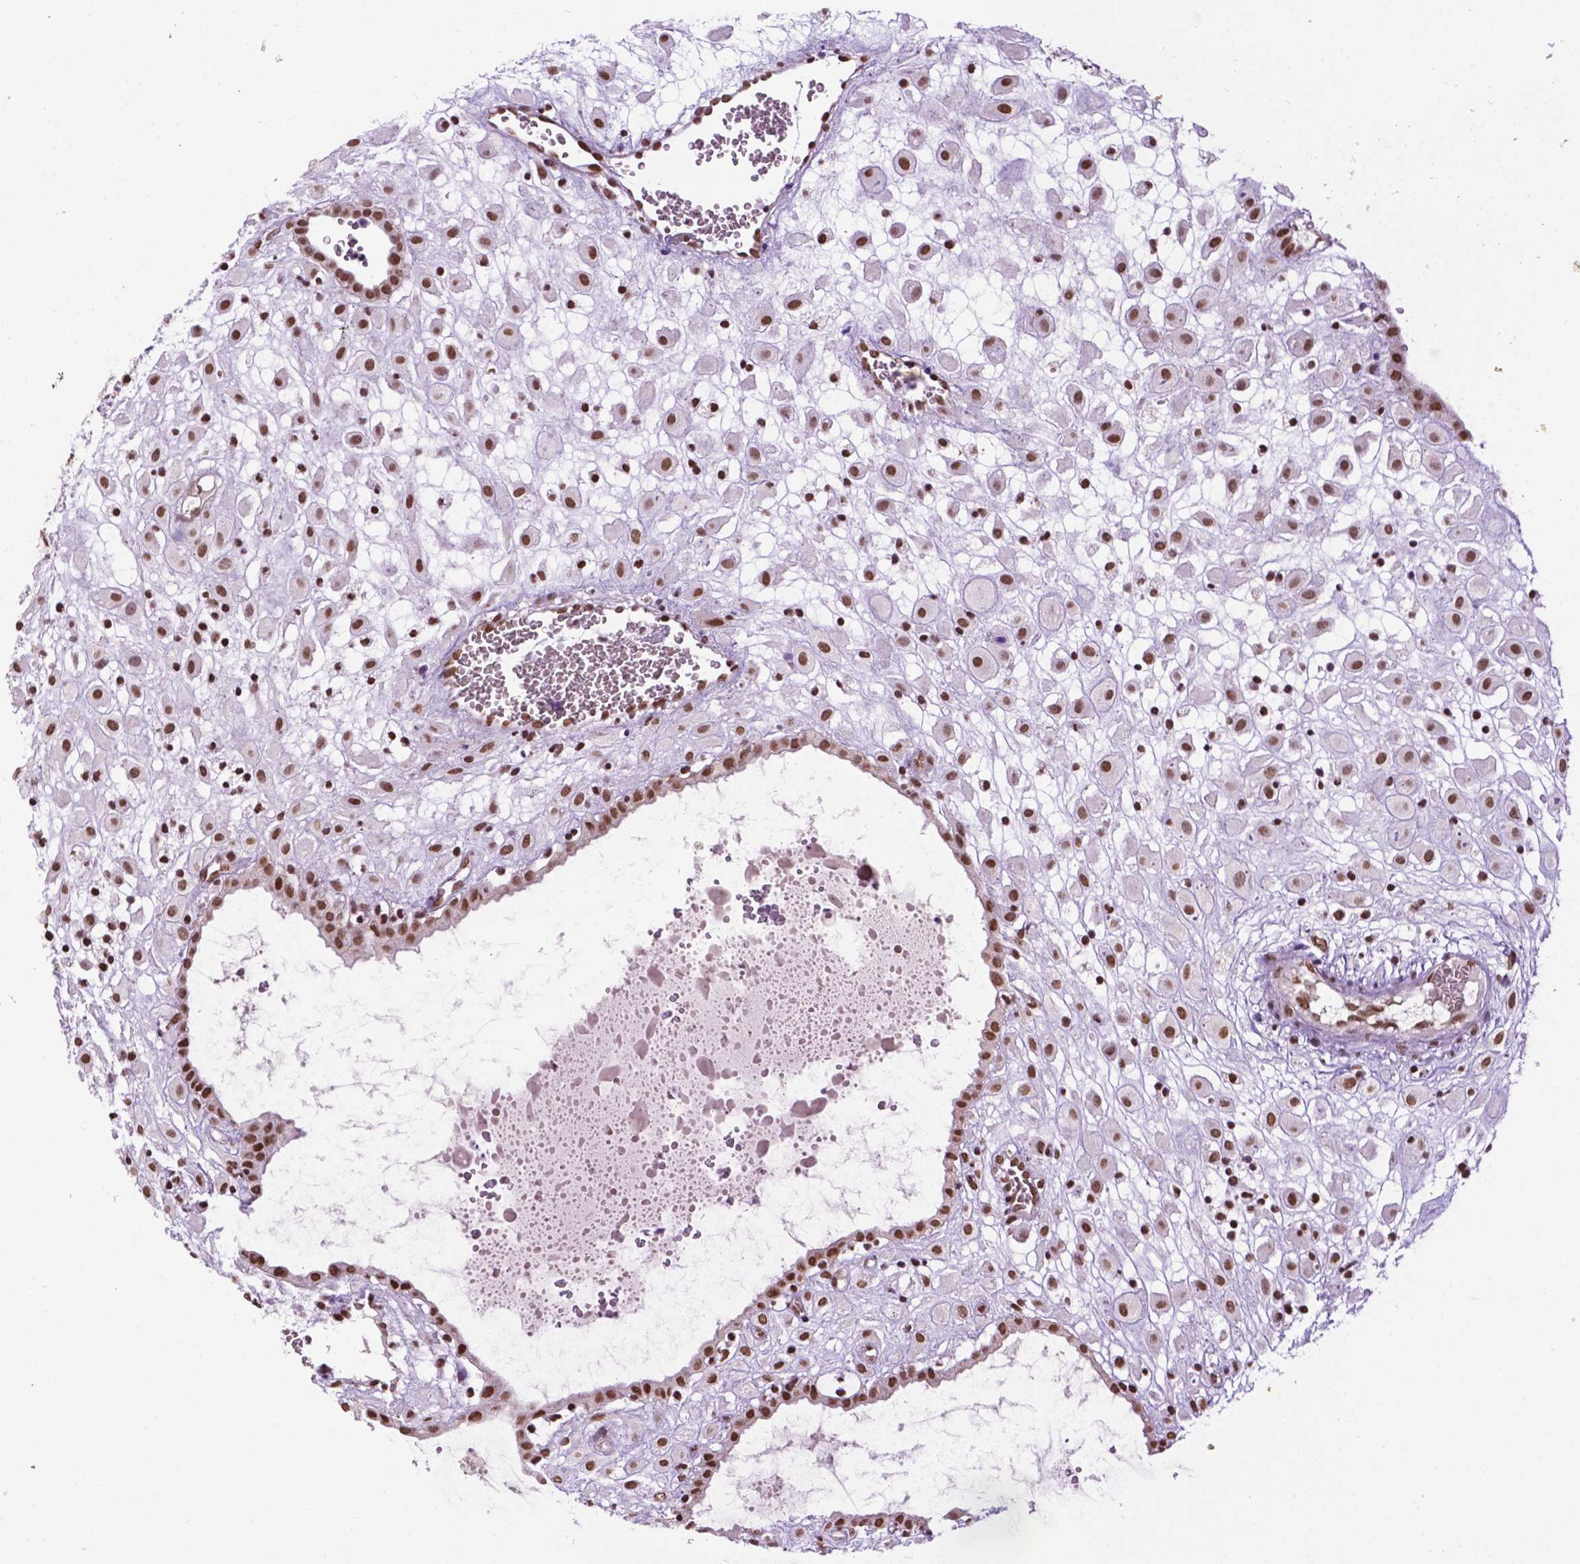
{"staining": {"intensity": "strong", "quantity": ">75%", "location": "nuclear"}, "tissue": "placenta", "cell_type": "Decidual cells", "image_type": "normal", "snomed": [{"axis": "morphology", "description": "Normal tissue, NOS"}, {"axis": "topography", "description": "Placenta"}], "caption": "IHC (DAB (3,3'-diaminobenzidine)) staining of benign placenta exhibits strong nuclear protein staining in approximately >75% of decidual cells.", "gene": "COL23A1", "patient": {"sex": "female", "age": 24}}